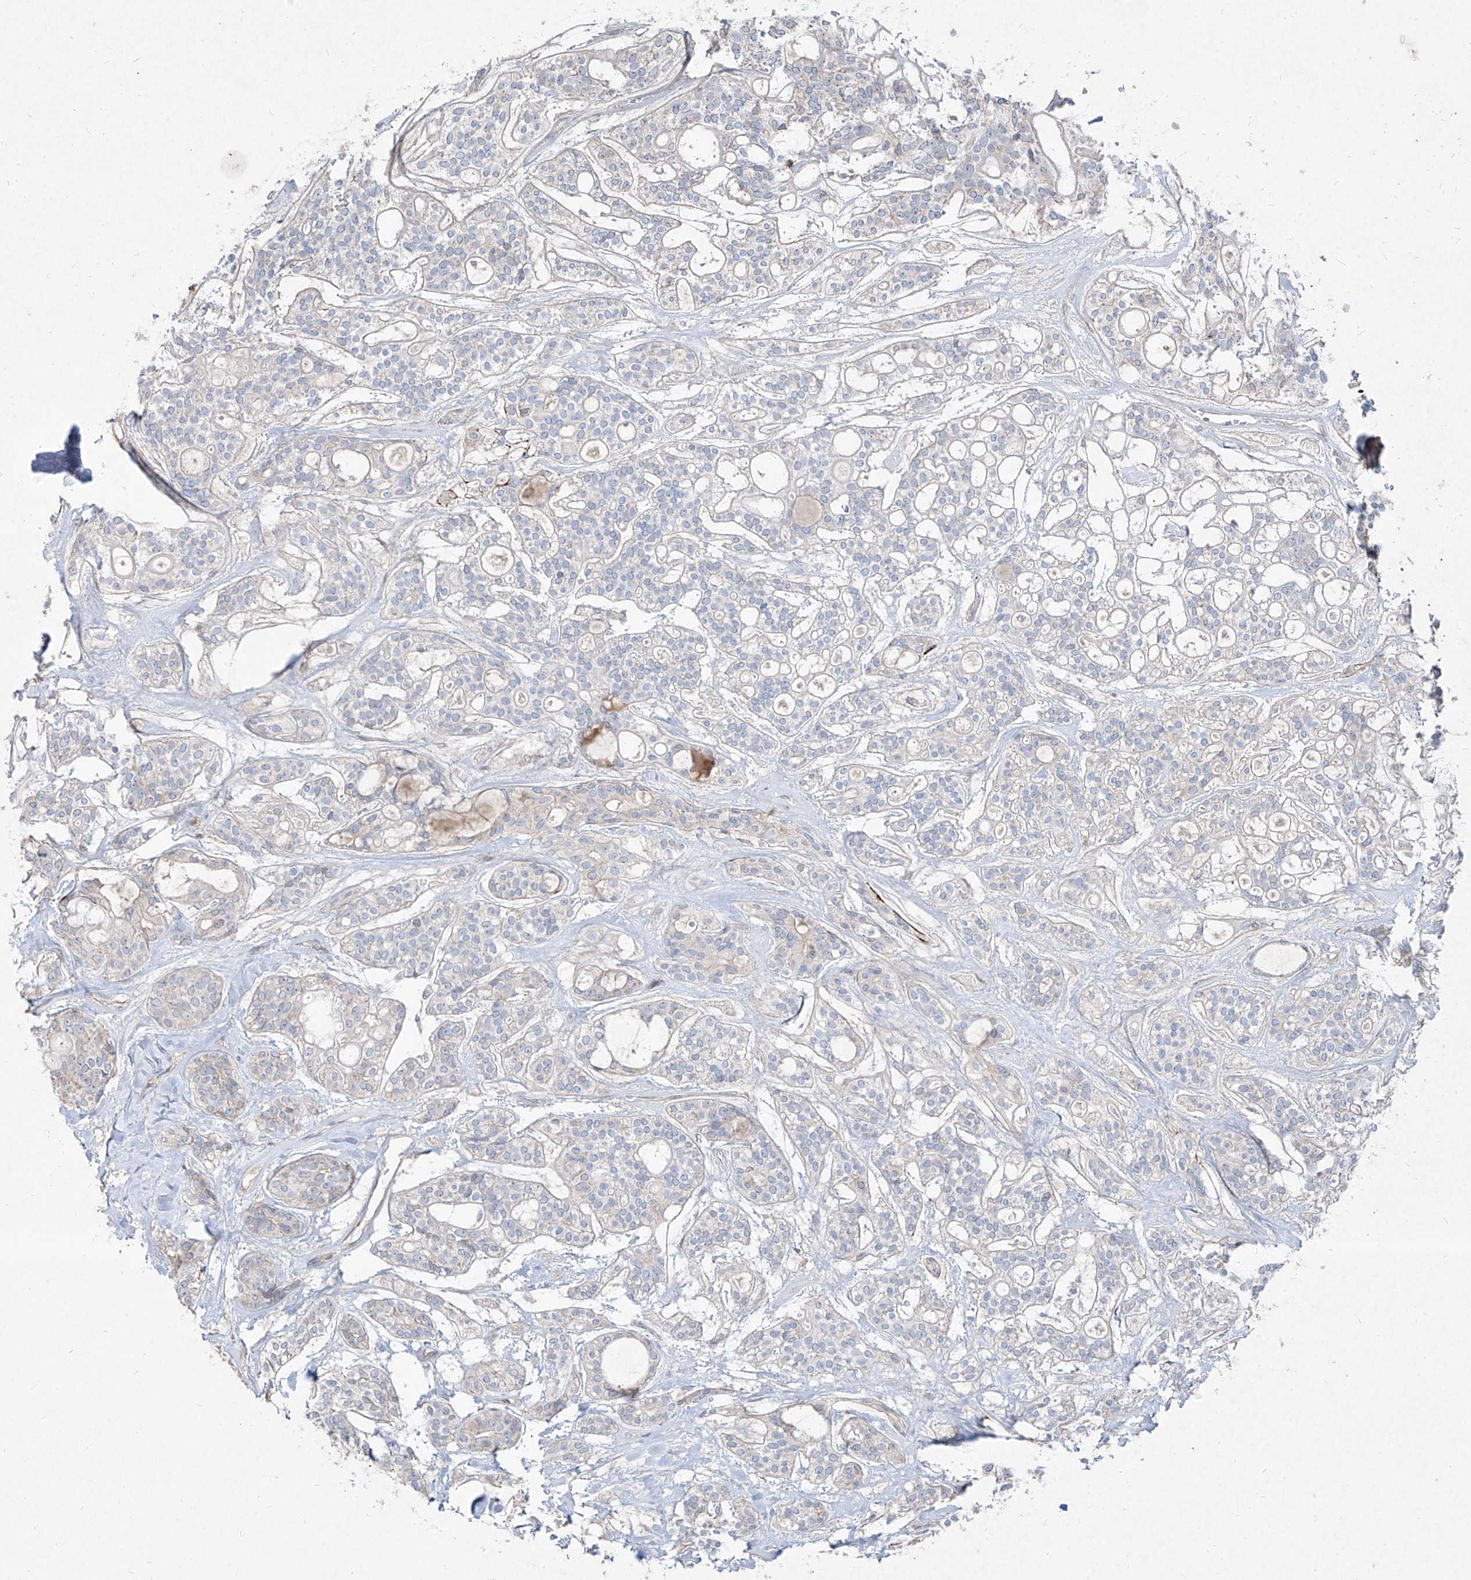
{"staining": {"intensity": "negative", "quantity": "none", "location": "none"}, "tissue": "head and neck cancer", "cell_type": "Tumor cells", "image_type": "cancer", "snomed": [{"axis": "morphology", "description": "Adenocarcinoma, NOS"}, {"axis": "topography", "description": "Head-Neck"}], "caption": "This is an immunohistochemistry (IHC) image of human head and neck cancer (adenocarcinoma). There is no expression in tumor cells.", "gene": "UFD1", "patient": {"sex": "male", "age": 66}}